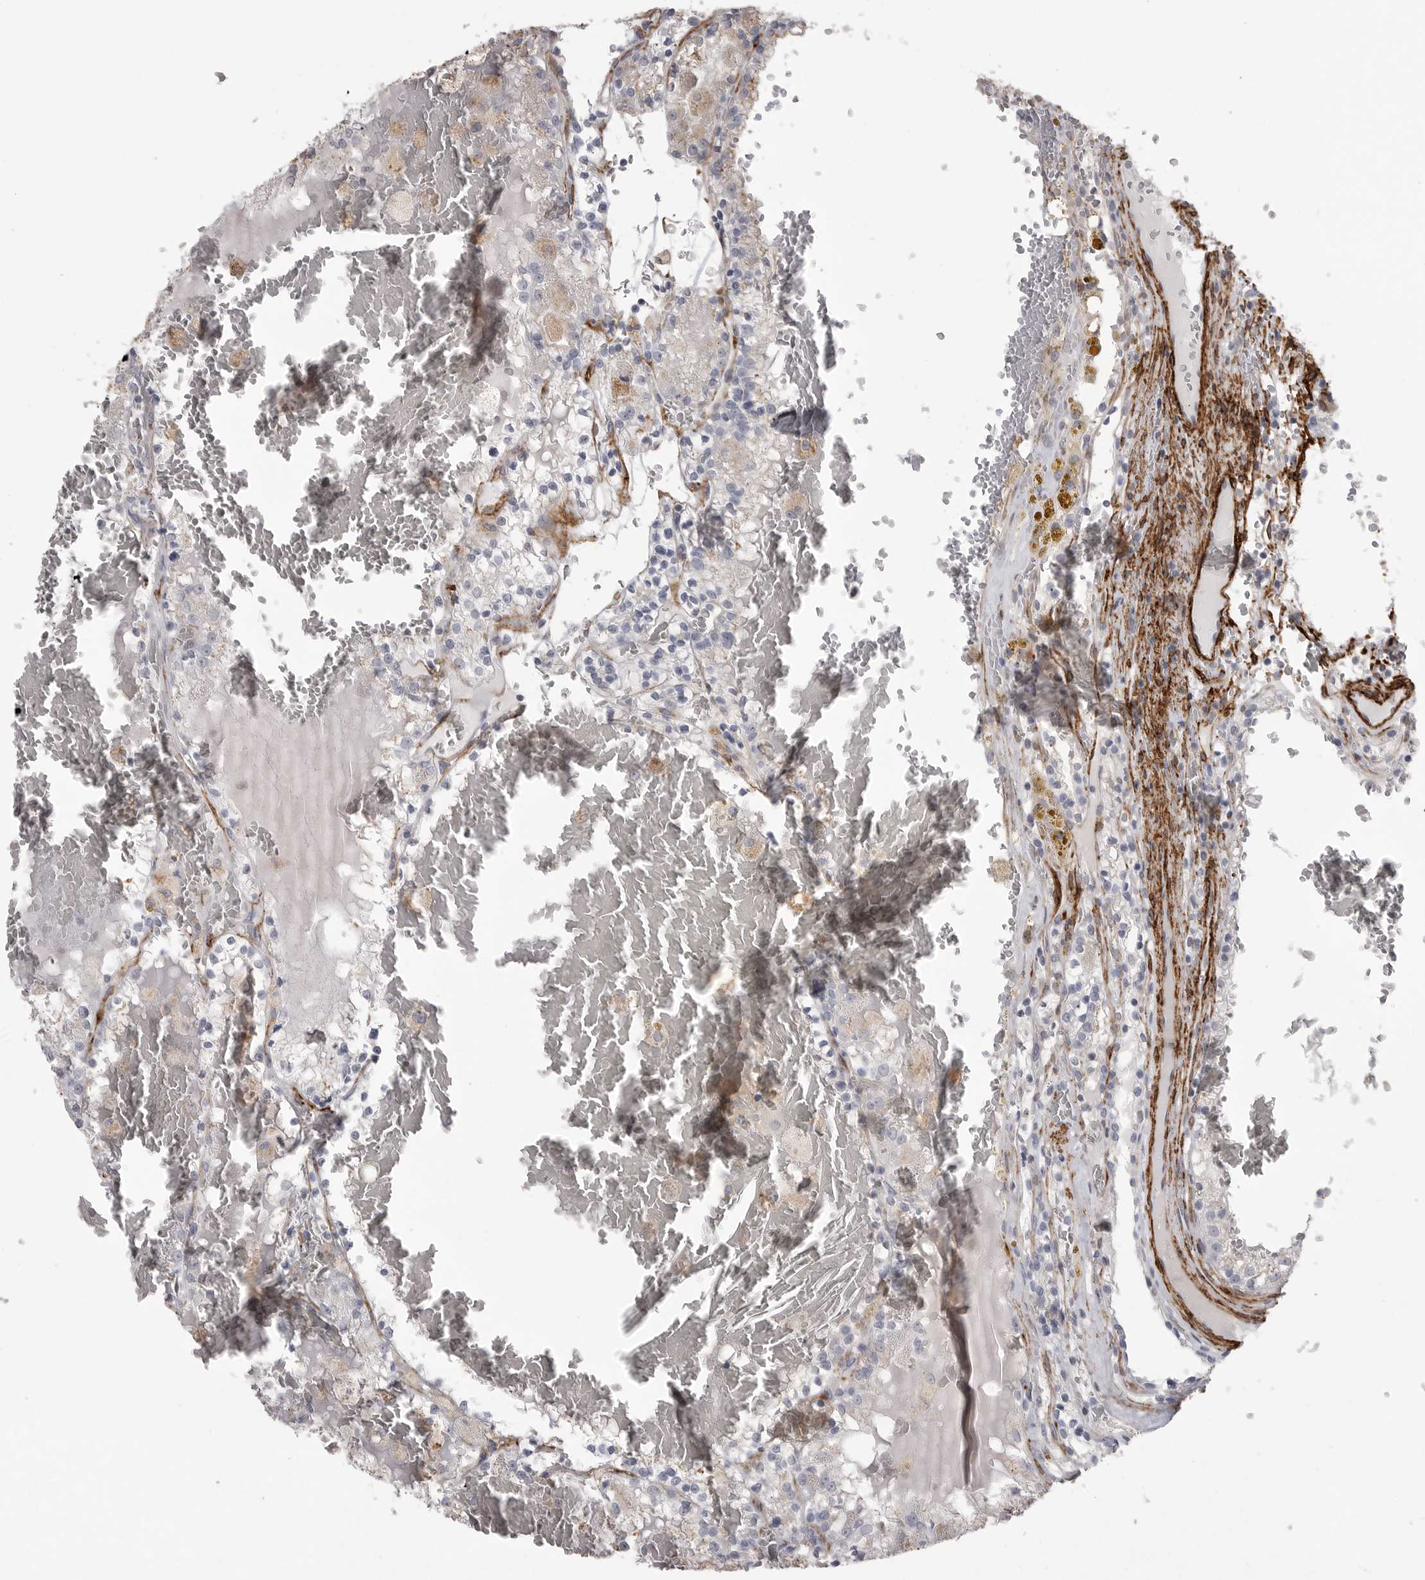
{"staining": {"intensity": "negative", "quantity": "none", "location": "none"}, "tissue": "renal cancer", "cell_type": "Tumor cells", "image_type": "cancer", "snomed": [{"axis": "morphology", "description": "Adenocarcinoma, NOS"}, {"axis": "topography", "description": "Kidney"}], "caption": "Immunohistochemistry image of renal cancer stained for a protein (brown), which demonstrates no staining in tumor cells.", "gene": "AOC3", "patient": {"sex": "female", "age": 56}}